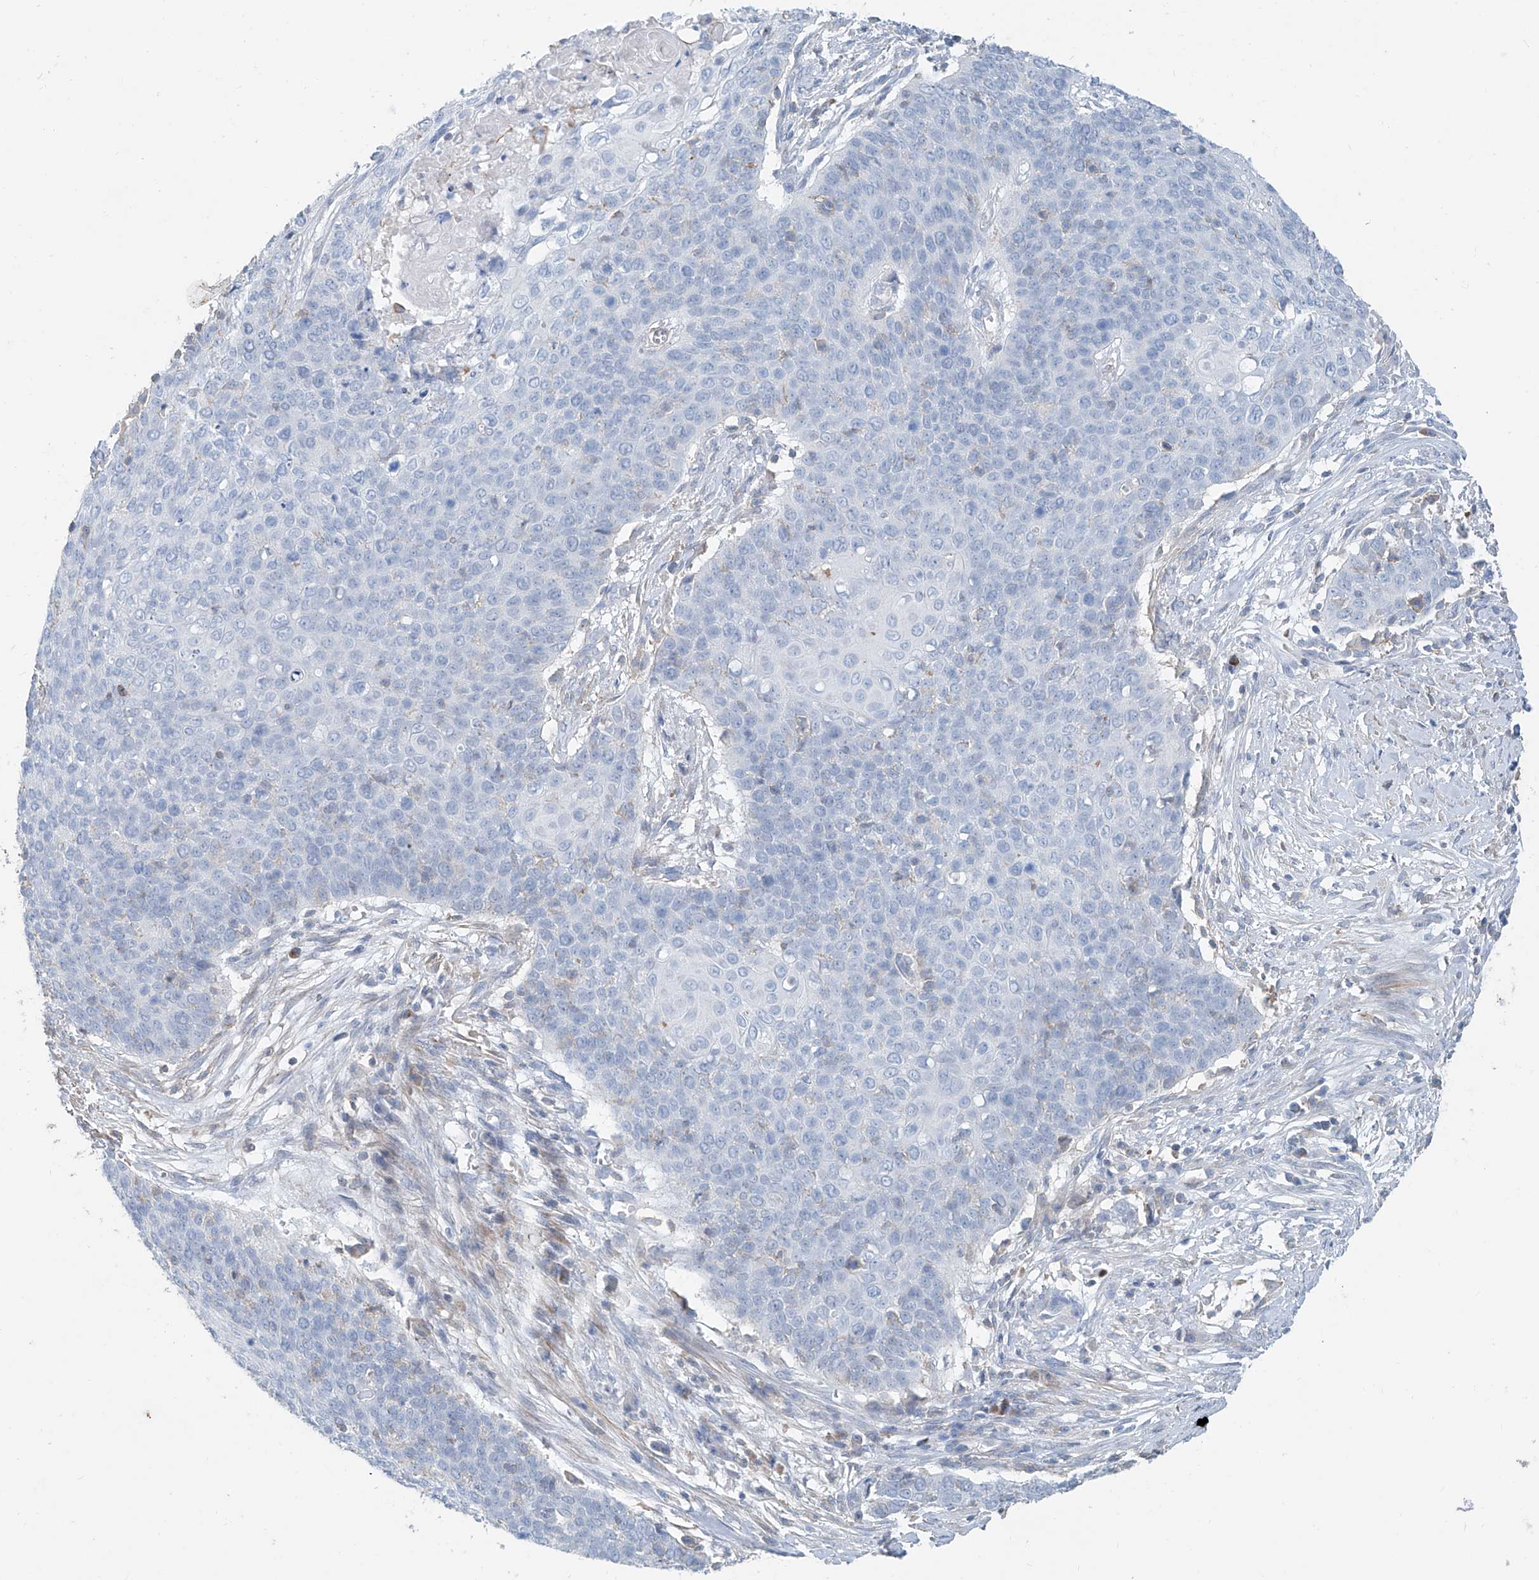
{"staining": {"intensity": "negative", "quantity": "none", "location": "none"}, "tissue": "cervical cancer", "cell_type": "Tumor cells", "image_type": "cancer", "snomed": [{"axis": "morphology", "description": "Squamous cell carcinoma, NOS"}, {"axis": "topography", "description": "Cervix"}], "caption": "The histopathology image displays no staining of tumor cells in squamous cell carcinoma (cervical). (Brightfield microscopy of DAB immunohistochemistry at high magnification).", "gene": "ANKRD34A", "patient": {"sex": "female", "age": 39}}